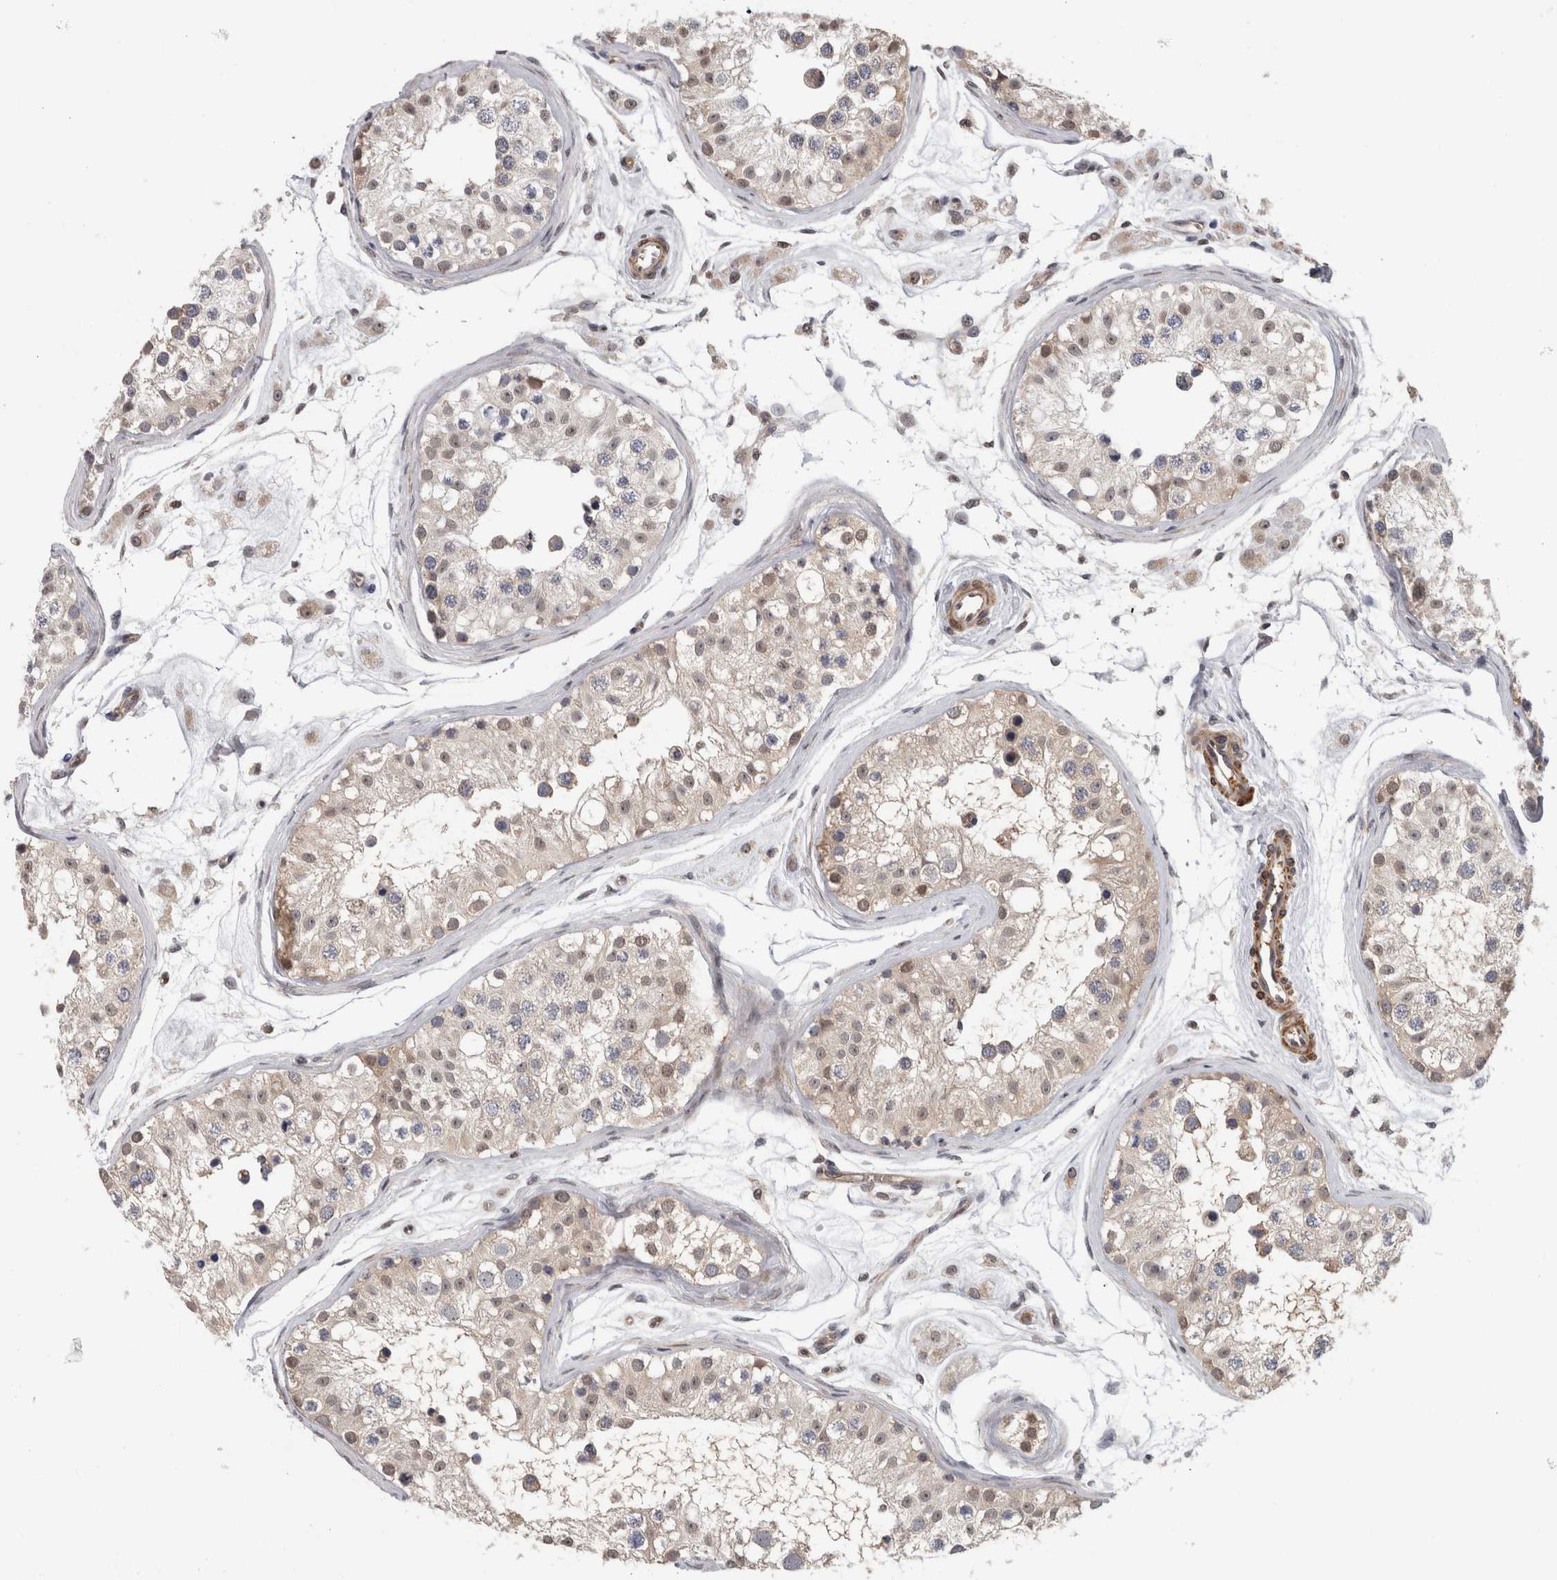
{"staining": {"intensity": "weak", "quantity": "25%-75%", "location": "cytoplasmic/membranous,nuclear"}, "tissue": "testis", "cell_type": "Cells in seminiferous ducts", "image_type": "normal", "snomed": [{"axis": "morphology", "description": "Normal tissue, NOS"}, {"axis": "morphology", "description": "Adenocarcinoma, metastatic, NOS"}, {"axis": "topography", "description": "Testis"}], "caption": "Immunohistochemical staining of unremarkable human testis displays 25%-75% levels of weak cytoplasmic/membranous,nuclear protein positivity in about 25%-75% of cells in seminiferous ducts.", "gene": "TDRD7", "patient": {"sex": "male", "age": 26}}